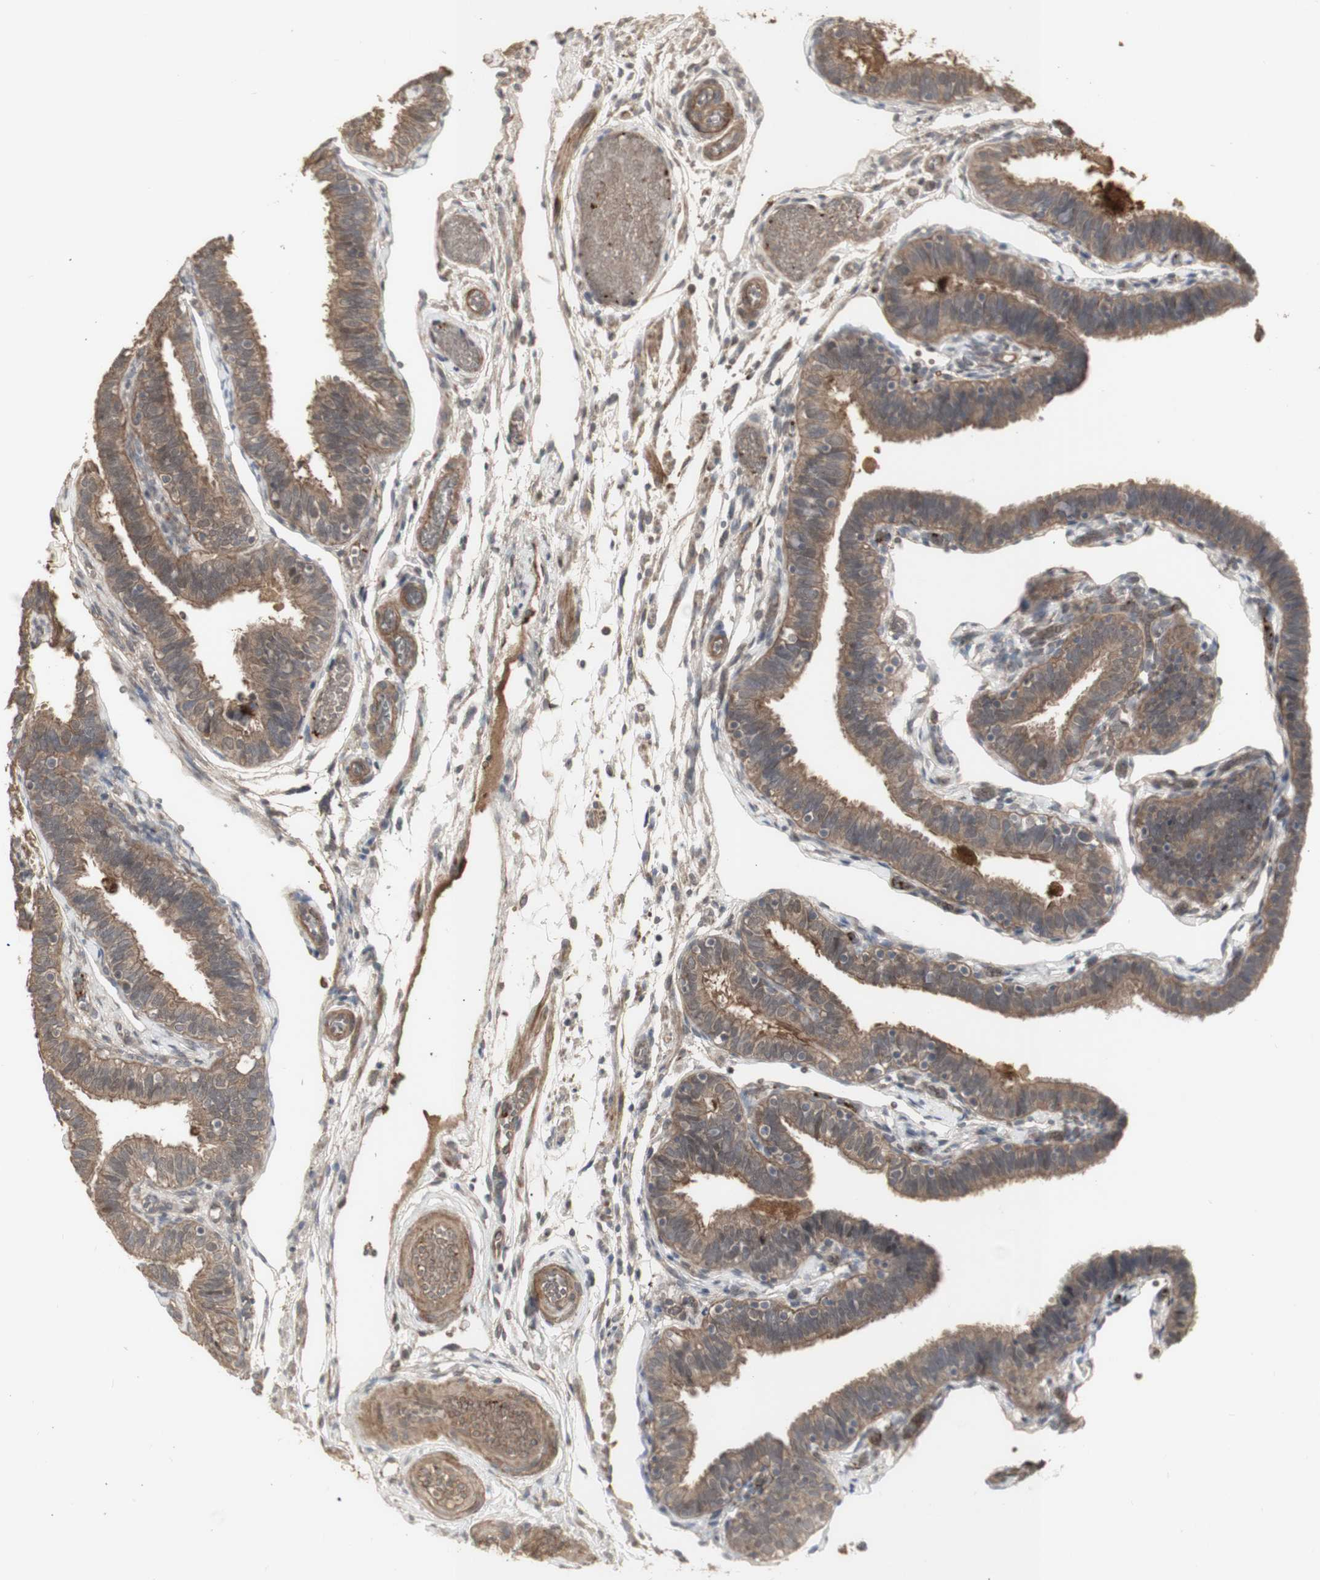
{"staining": {"intensity": "moderate", "quantity": ">75%", "location": "cytoplasmic/membranous"}, "tissue": "fallopian tube", "cell_type": "Glandular cells", "image_type": "normal", "snomed": [{"axis": "morphology", "description": "Normal tissue, NOS"}, {"axis": "topography", "description": "Fallopian tube"}], "caption": "Immunohistochemistry micrograph of benign fallopian tube stained for a protein (brown), which demonstrates medium levels of moderate cytoplasmic/membranous staining in about >75% of glandular cells.", "gene": "ALOX12", "patient": {"sex": "female", "age": 46}}